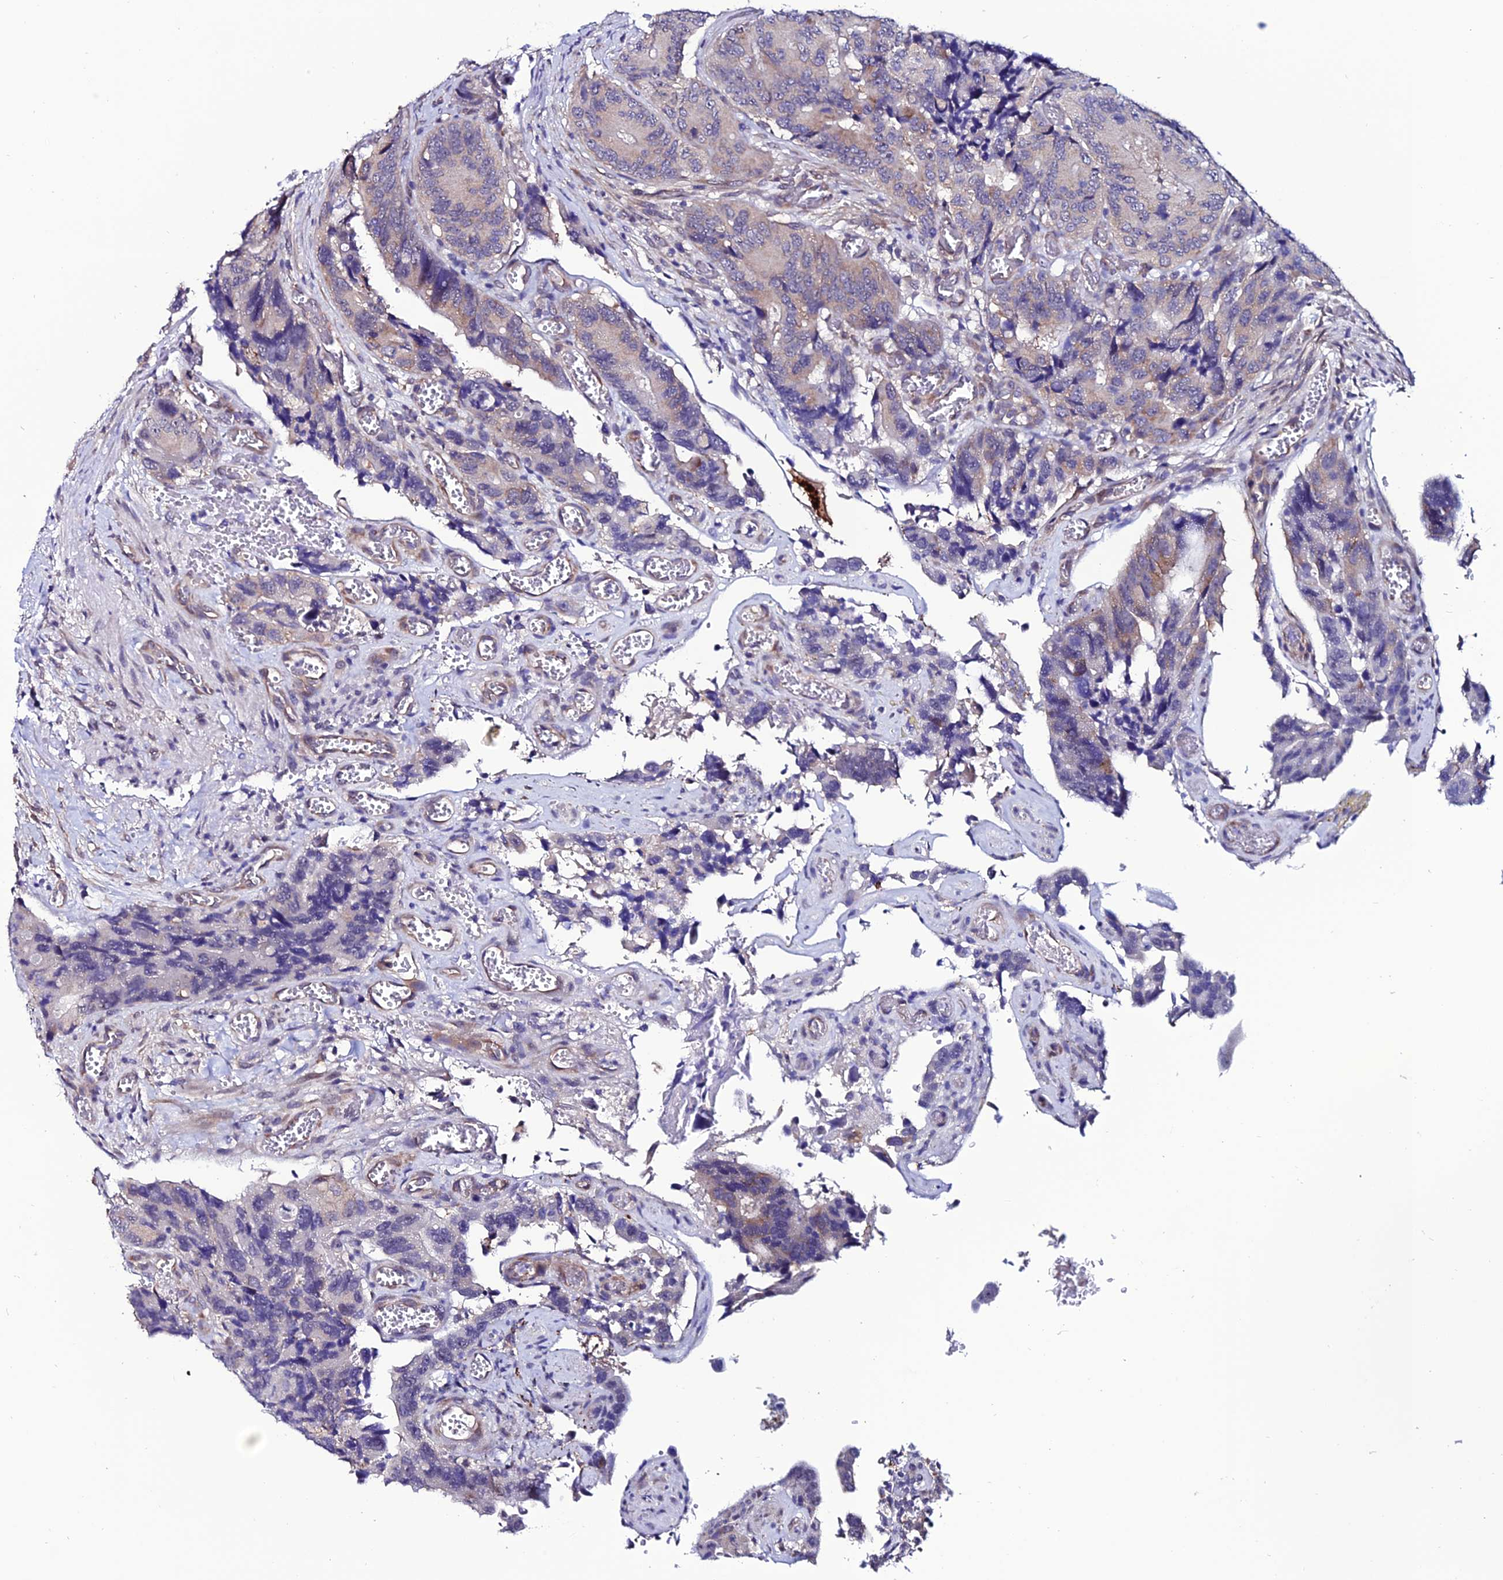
{"staining": {"intensity": "weak", "quantity": "25%-75%", "location": "cytoplasmic/membranous"}, "tissue": "colorectal cancer", "cell_type": "Tumor cells", "image_type": "cancer", "snomed": [{"axis": "morphology", "description": "Adenocarcinoma, NOS"}, {"axis": "topography", "description": "Colon"}], "caption": "High-power microscopy captured an IHC image of colorectal cancer, revealing weak cytoplasmic/membranous expression in approximately 25%-75% of tumor cells.", "gene": "FZD8", "patient": {"sex": "male", "age": 84}}